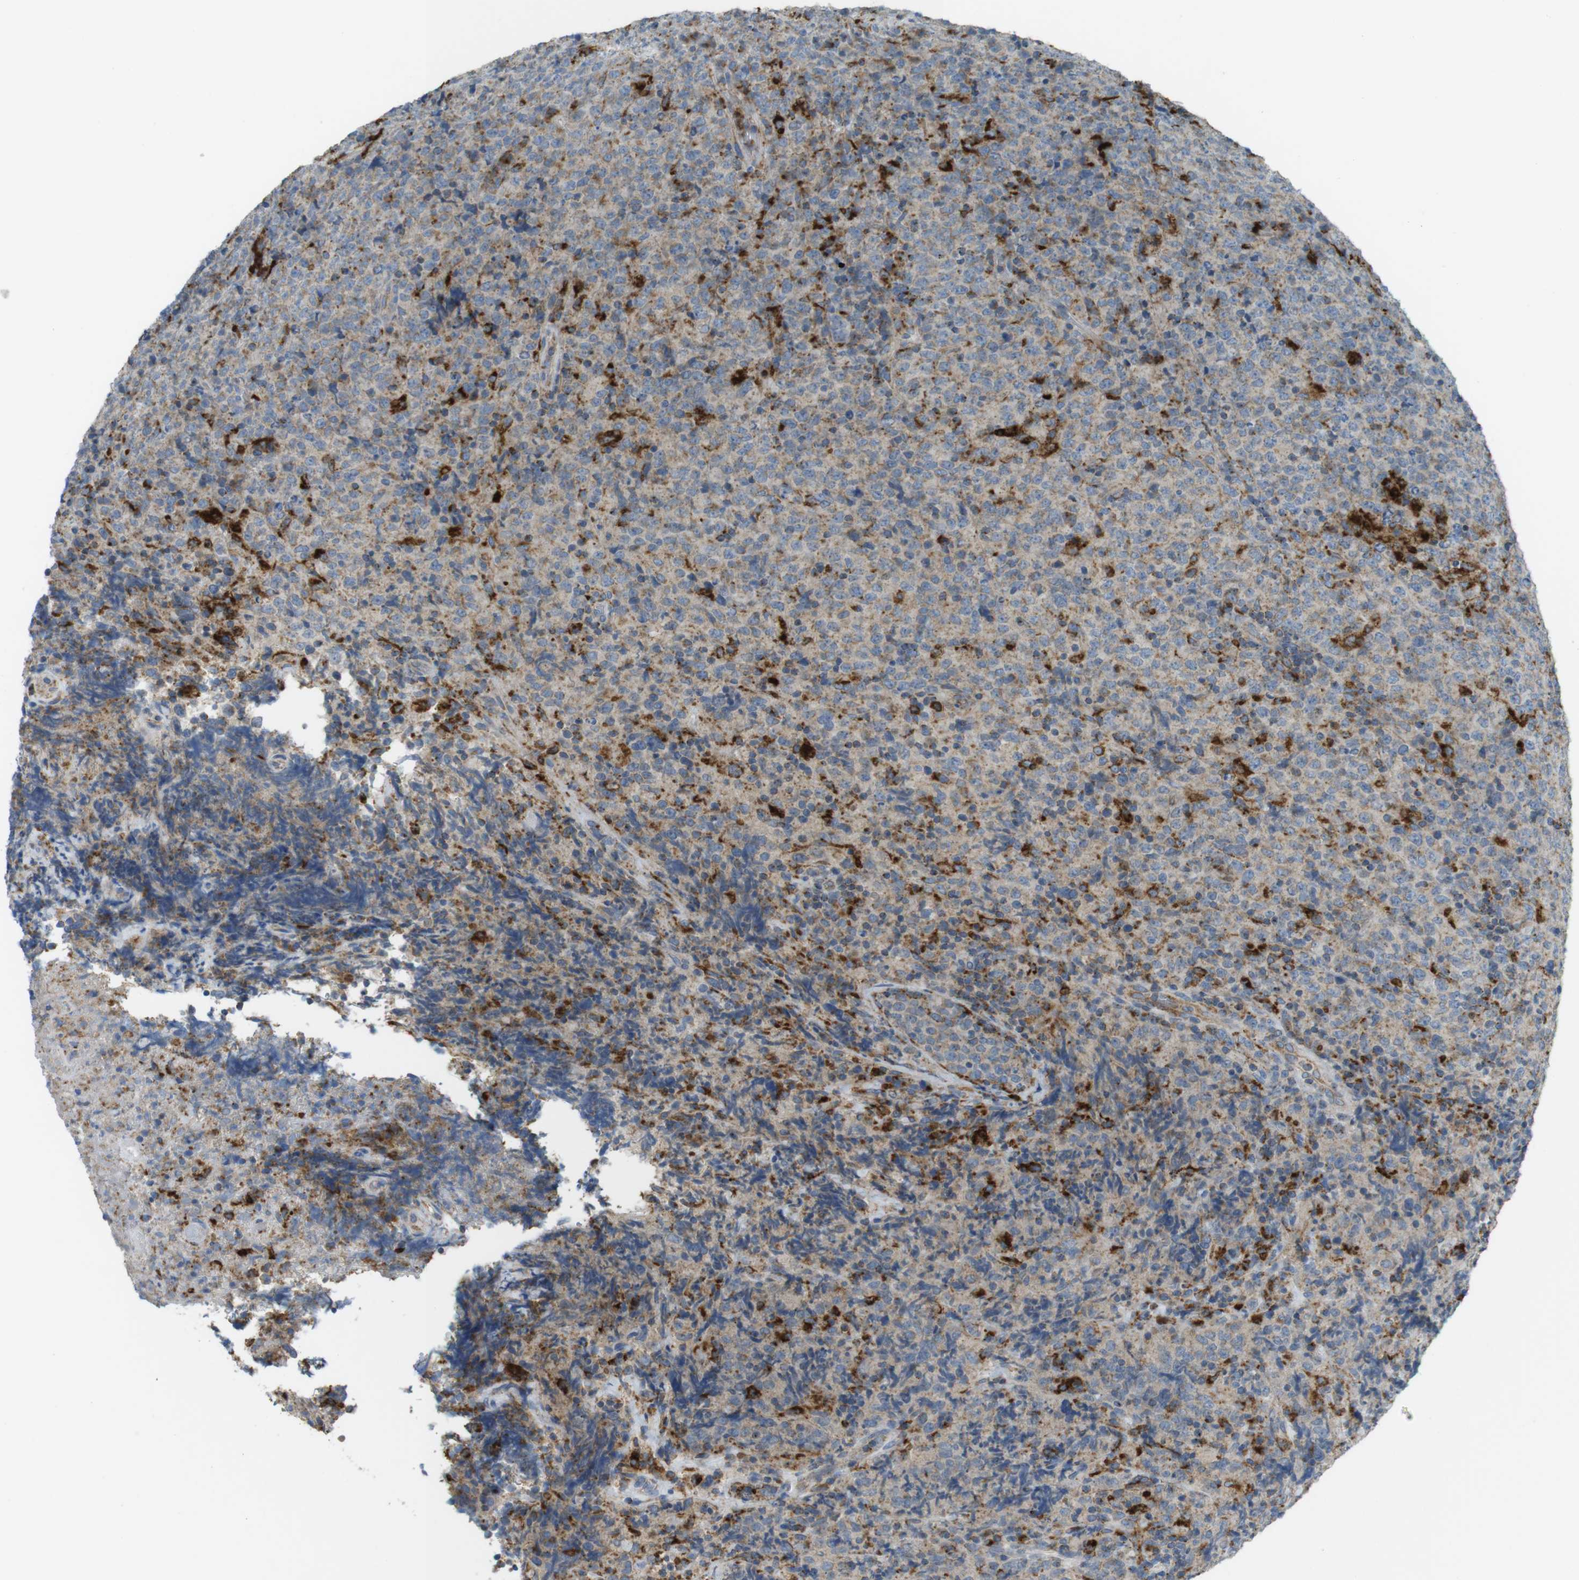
{"staining": {"intensity": "strong", "quantity": "<25%", "location": "cytoplasmic/membranous"}, "tissue": "lymphoma", "cell_type": "Tumor cells", "image_type": "cancer", "snomed": [{"axis": "morphology", "description": "Malignant lymphoma, non-Hodgkin's type, High grade"}, {"axis": "topography", "description": "Tonsil"}], "caption": "IHC (DAB (3,3'-diaminobenzidine)) staining of human malignant lymphoma, non-Hodgkin's type (high-grade) demonstrates strong cytoplasmic/membranous protein expression in about <25% of tumor cells. Nuclei are stained in blue.", "gene": "LAMP1", "patient": {"sex": "female", "age": 36}}